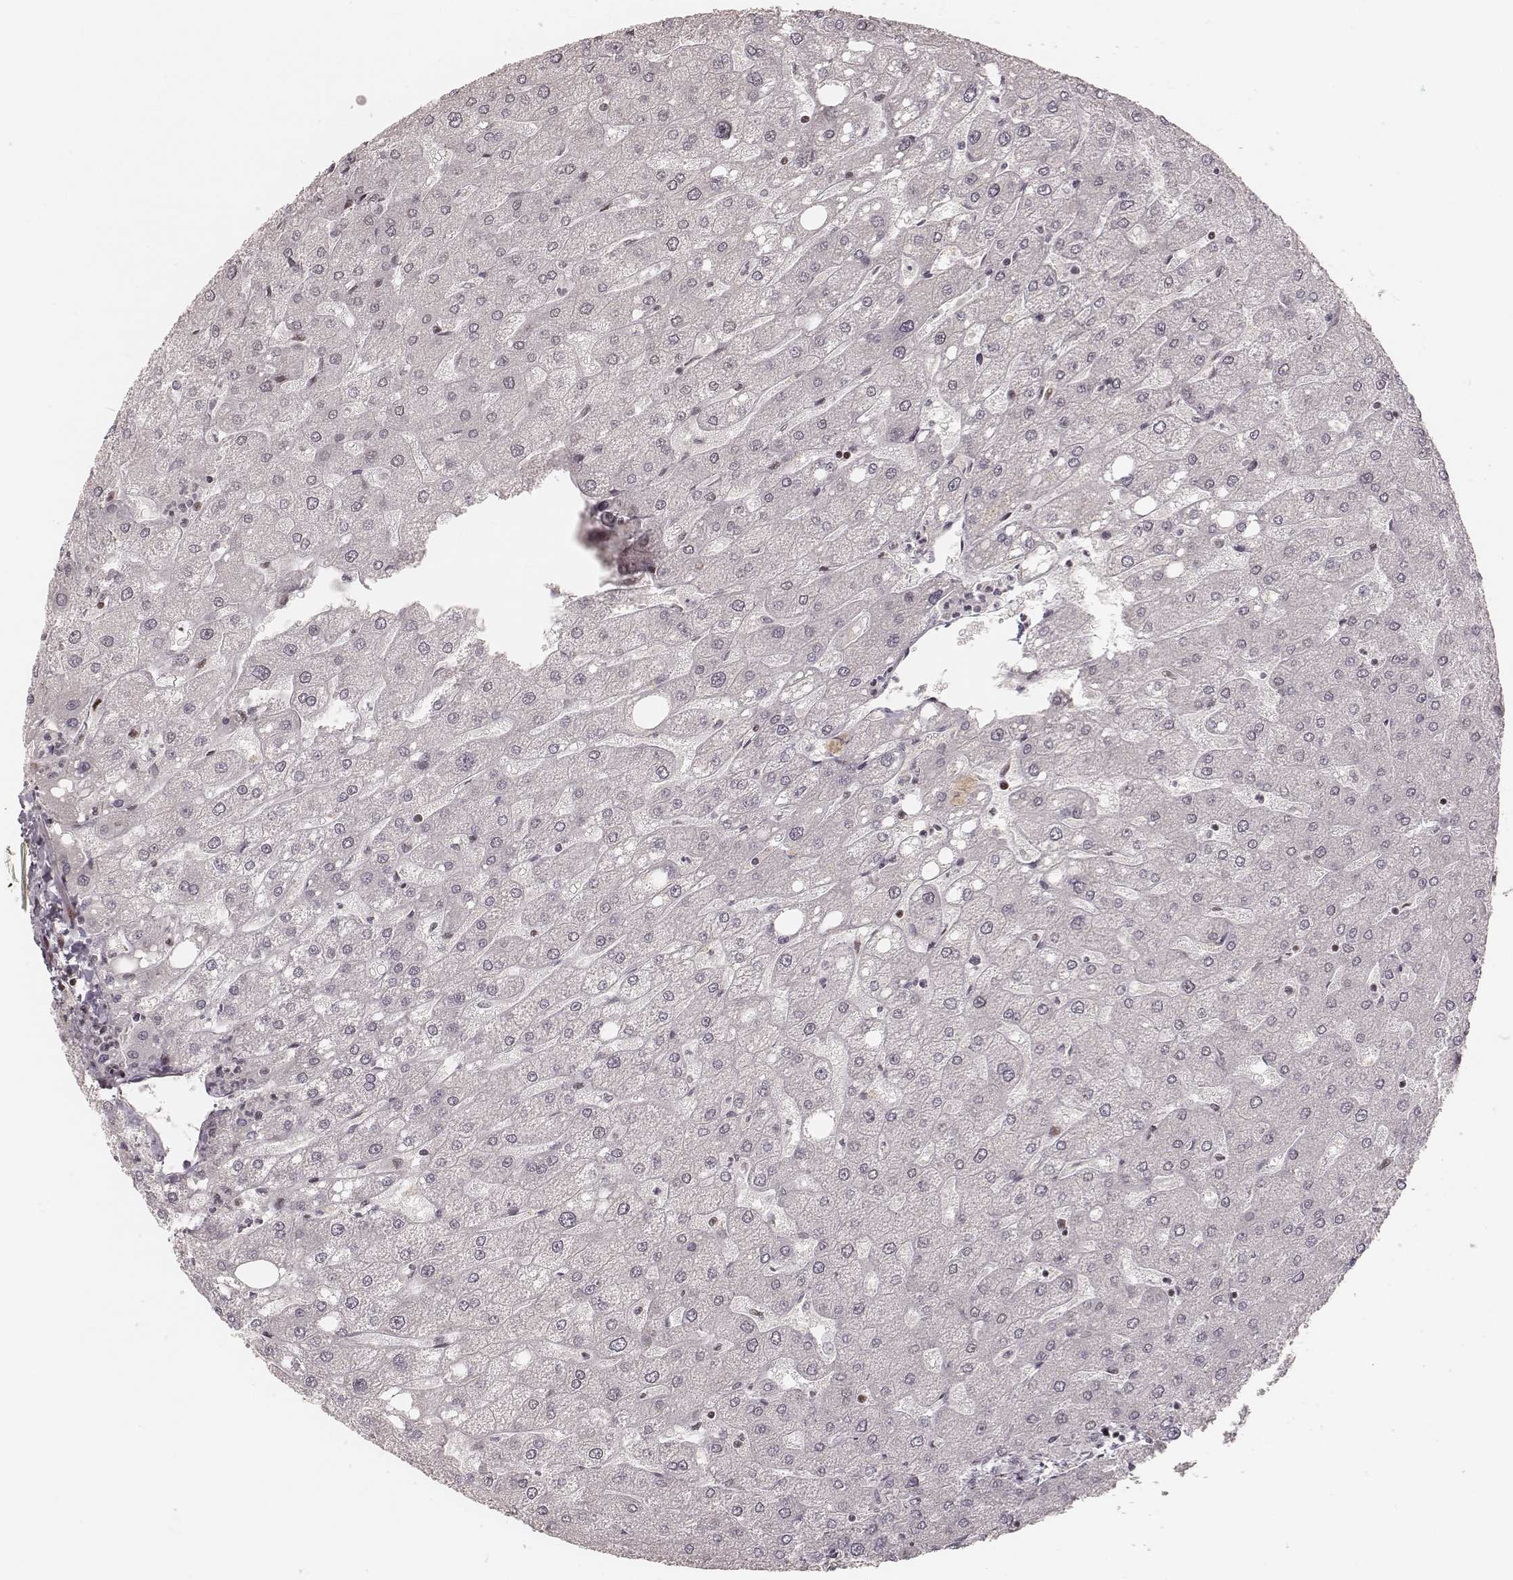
{"staining": {"intensity": "moderate", "quantity": ">75%", "location": "nuclear"}, "tissue": "liver", "cell_type": "Cholangiocytes", "image_type": "normal", "snomed": [{"axis": "morphology", "description": "Normal tissue, NOS"}, {"axis": "topography", "description": "Liver"}], "caption": "Moderate nuclear staining is seen in about >75% of cholangiocytes in unremarkable liver. The staining was performed using DAB (3,3'-diaminobenzidine) to visualize the protein expression in brown, while the nuclei were stained in blue with hematoxylin (Magnification: 20x).", "gene": "HNRNPC", "patient": {"sex": "male", "age": 67}}